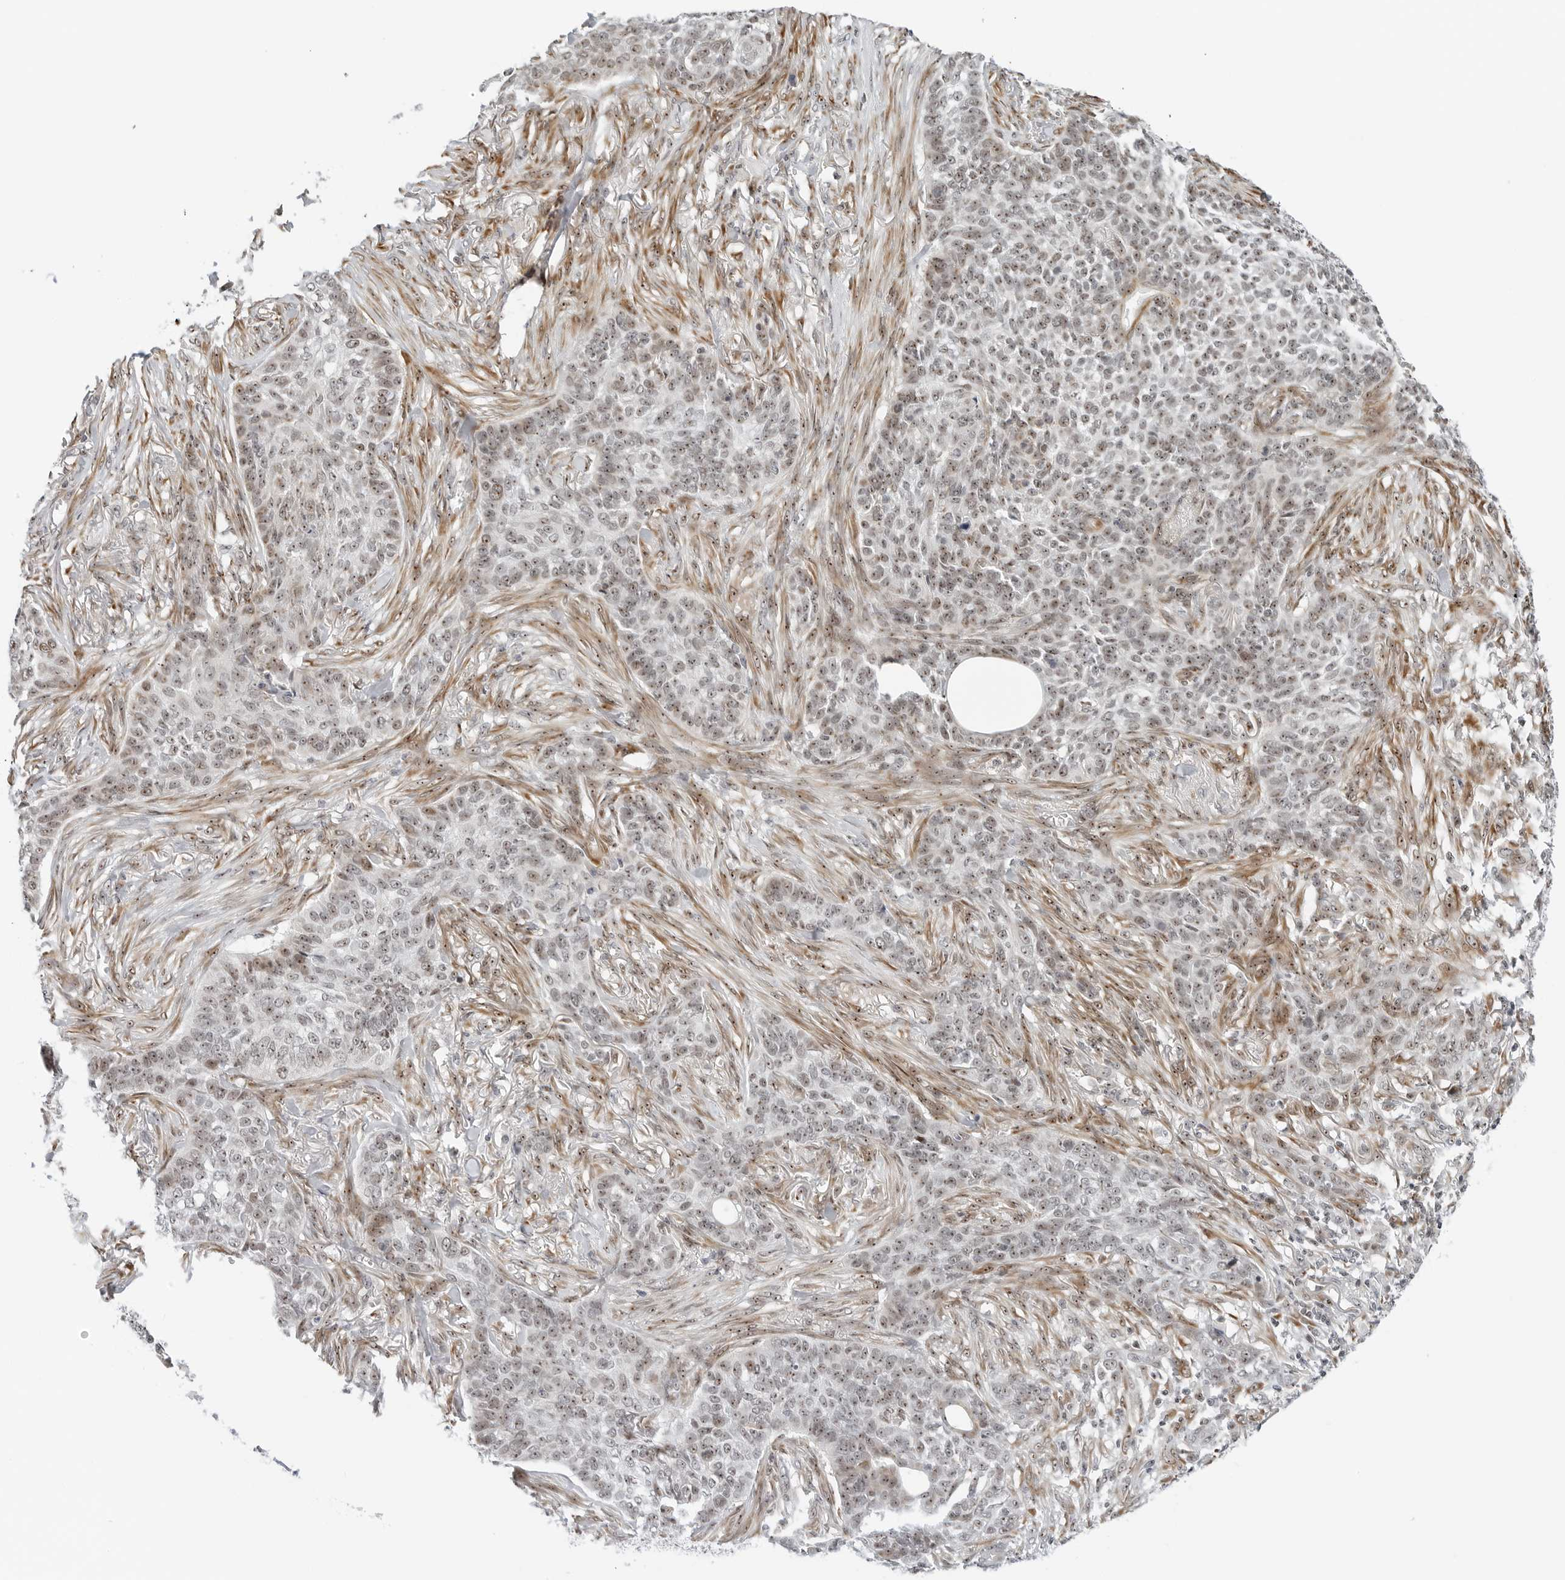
{"staining": {"intensity": "weak", "quantity": ">75%", "location": "nuclear"}, "tissue": "skin cancer", "cell_type": "Tumor cells", "image_type": "cancer", "snomed": [{"axis": "morphology", "description": "Basal cell carcinoma"}, {"axis": "topography", "description": "Skin"}], "caption": "Skin cancer (basal cell carcinoma) tissue displays weak nuclear staining in about >75% of tumor cells", "gene": "RIMKLA", "patient": {"sex": "male", "age": 85}}